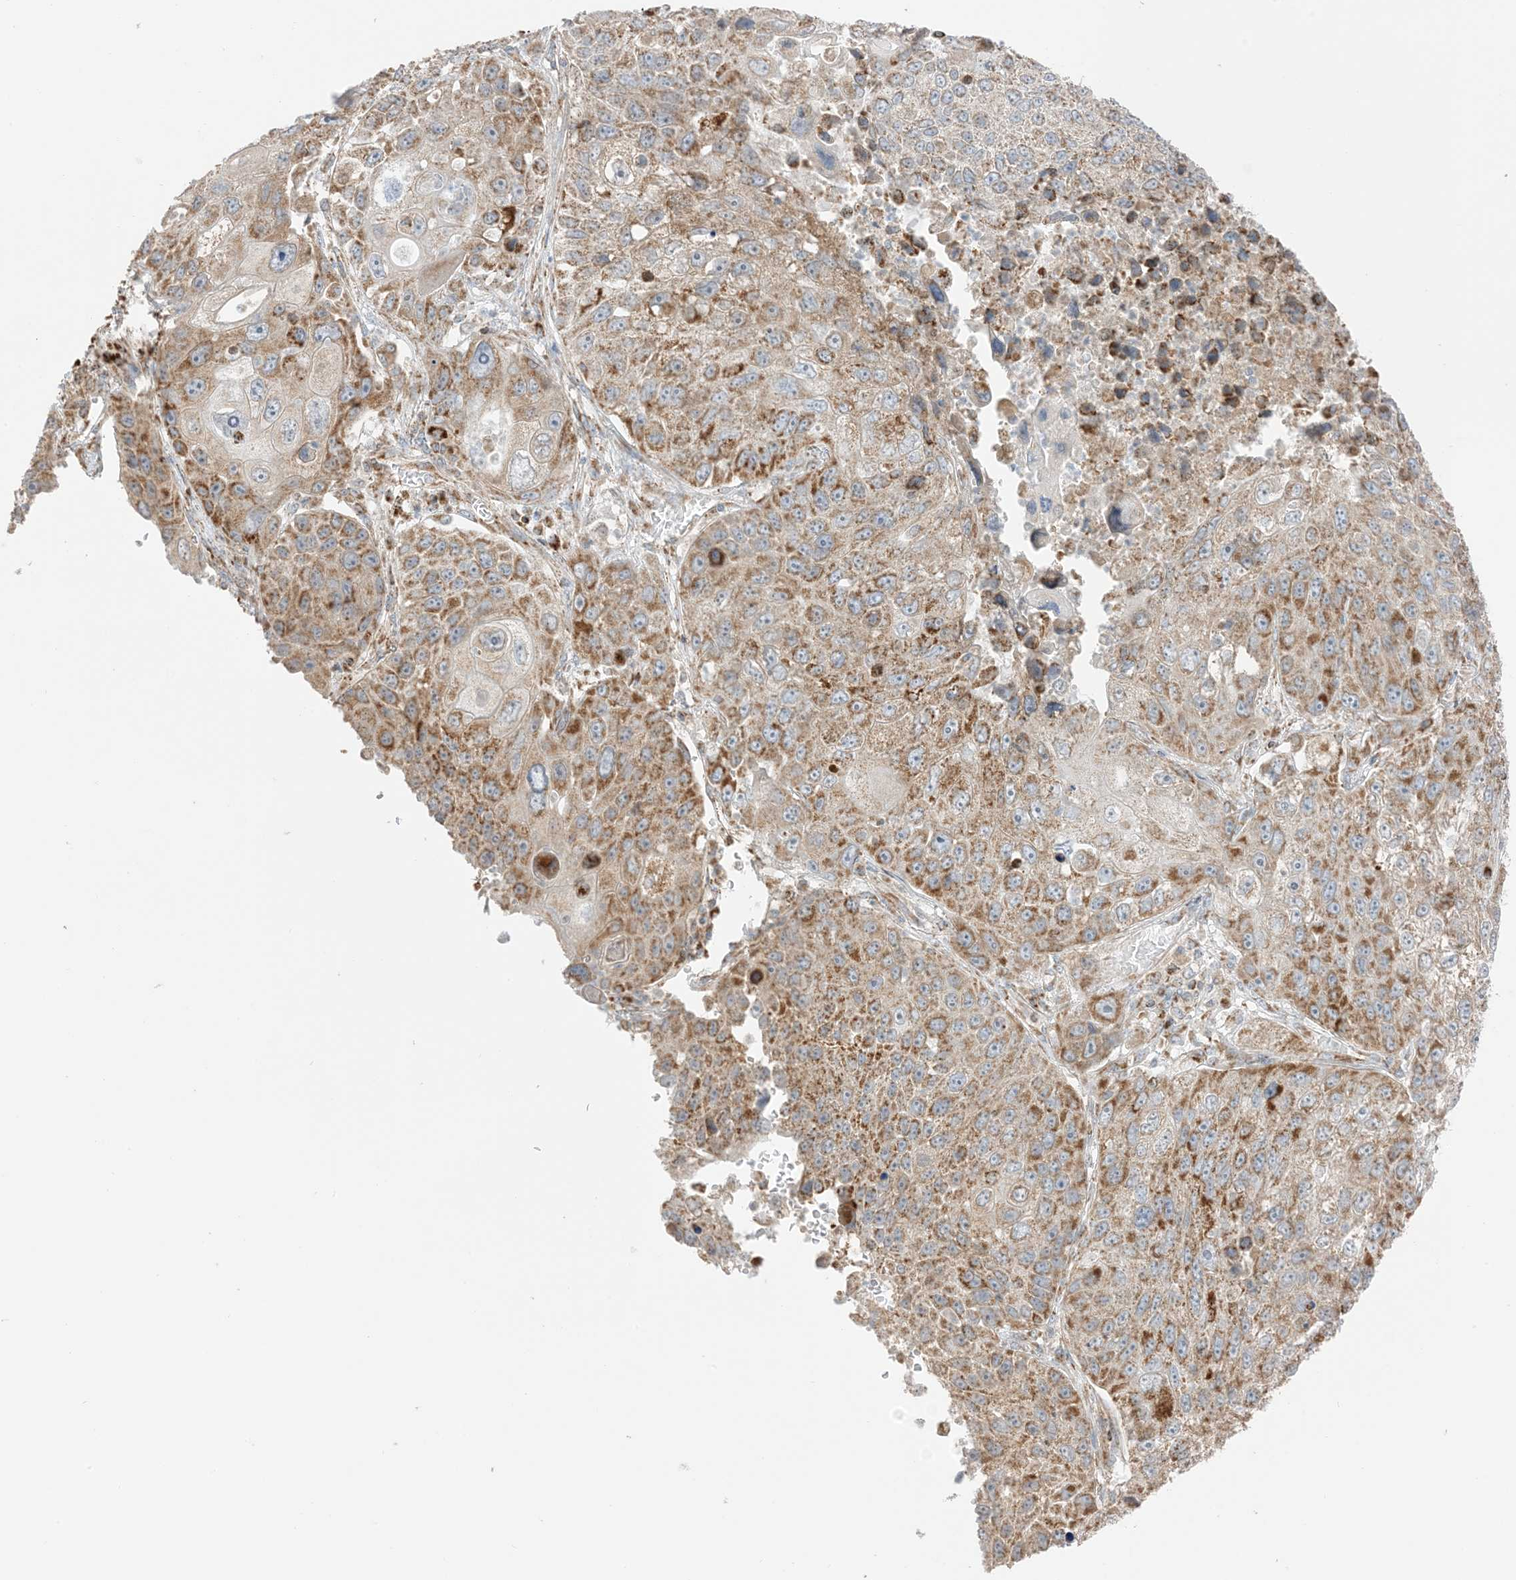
{"staining": {"intensity": "moderate", "quantity": ">75%", "location": "cytoplasmic/membranous"}, "tissue": "lung cancer", "cell_type": "Tumor cells", "image_type": "cancer", "snomed": [{"axis": "morphology", "description": "Squamous cell carcinoma, NOS"}, {"axis": "topography", "description": "Lung"}], "caption": "Immunohistochemistry (IHC) (DAB (3,3'-diaminobenzidine)) staining of squamous cell carcinoma (lung) exhibits moderate cytoplasmic/membranous protein expression in approximately >75% of tumor cells. (DAB (3,3'-diaminobenzidine) = brown stain, brightfield microscopy at high magnification).", "gene": "SLC25A12", "patient": {"sex": "male", "age": 61}}